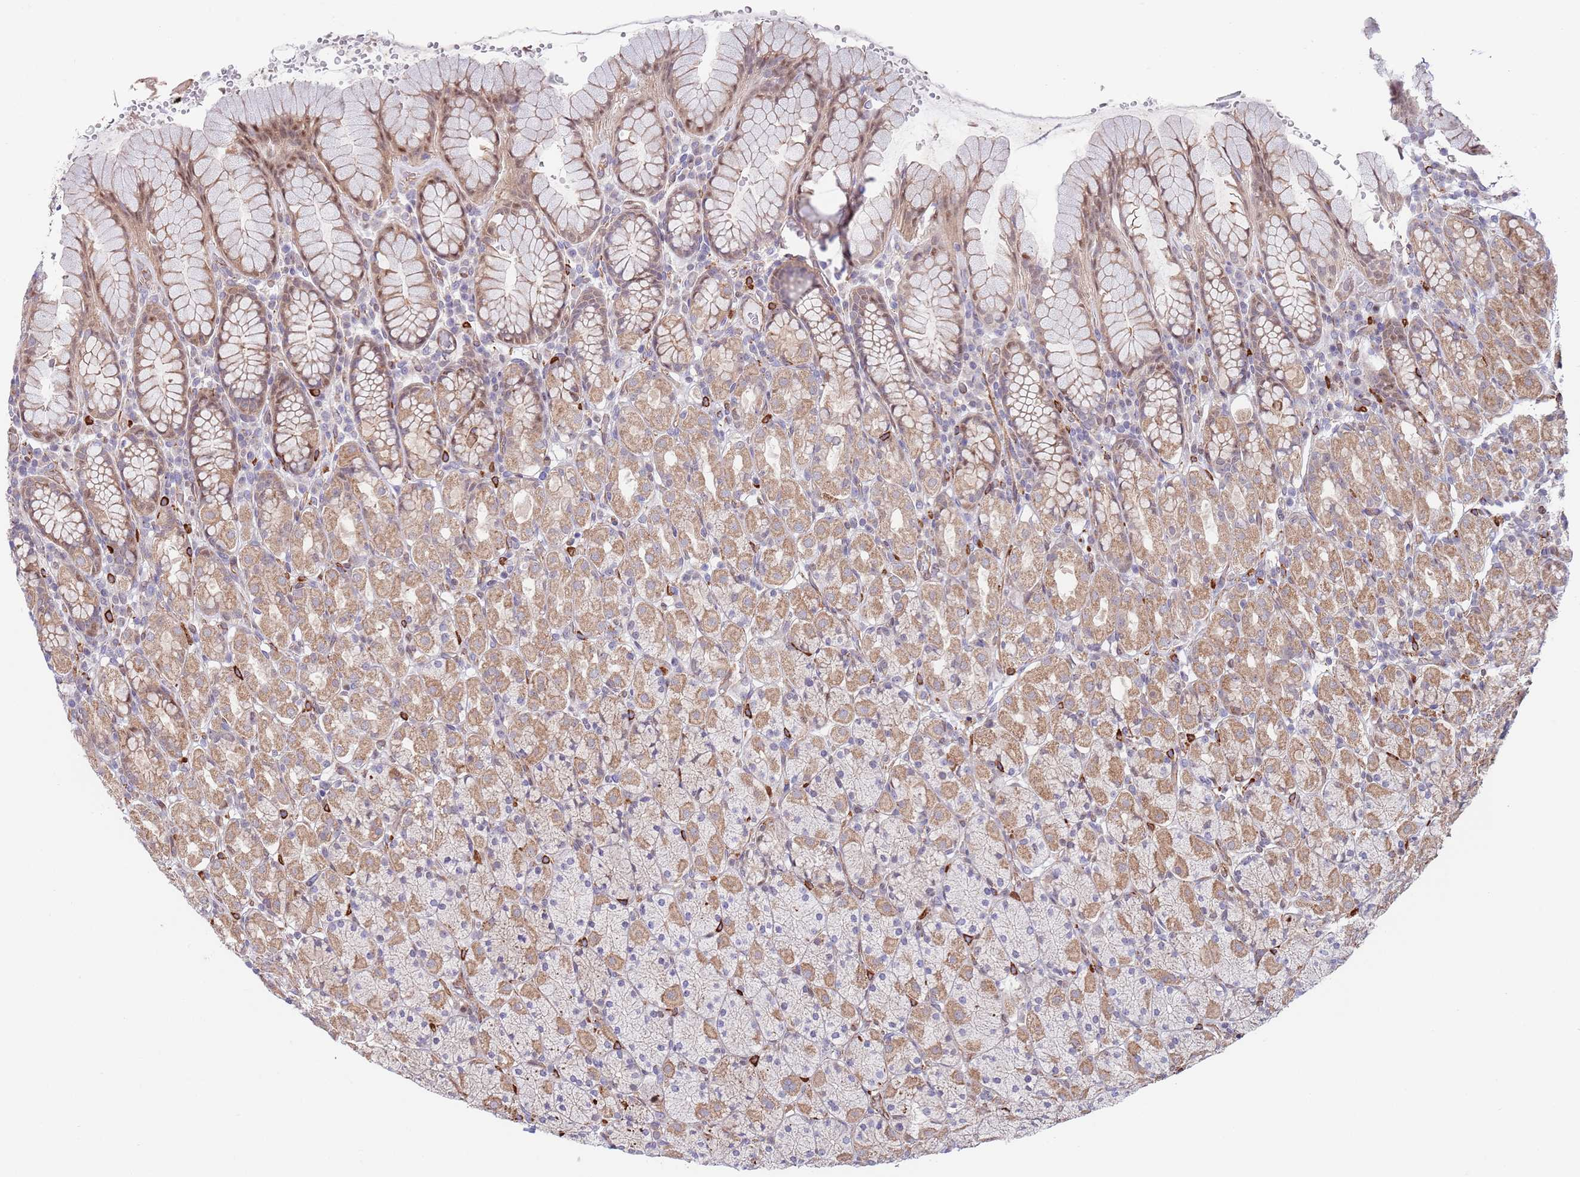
{"staining": {"intensity": "moderate", "quantity": ">75%", "location": "cytoplasmic/membranous,nuclear"}, "tissue": "stomach", "cell_type": "Glandular cells", "image_type": "normal", "snomed": [{"axis": "morphology", "description": "Normal tissue, NOS"}, {"axis": "topography", "description": "Stomach, upper"}, {"axis": "topography", "description": "Stomach"}], "caption": "Brown immunohistochemical staining in normal human stomach reveals moderate cytoplasmic/membranous,nuclear expression in approximately >75% of glandular cells.", "gene": "BPNT1", "patient": {"sex": "male", "age": 62}}